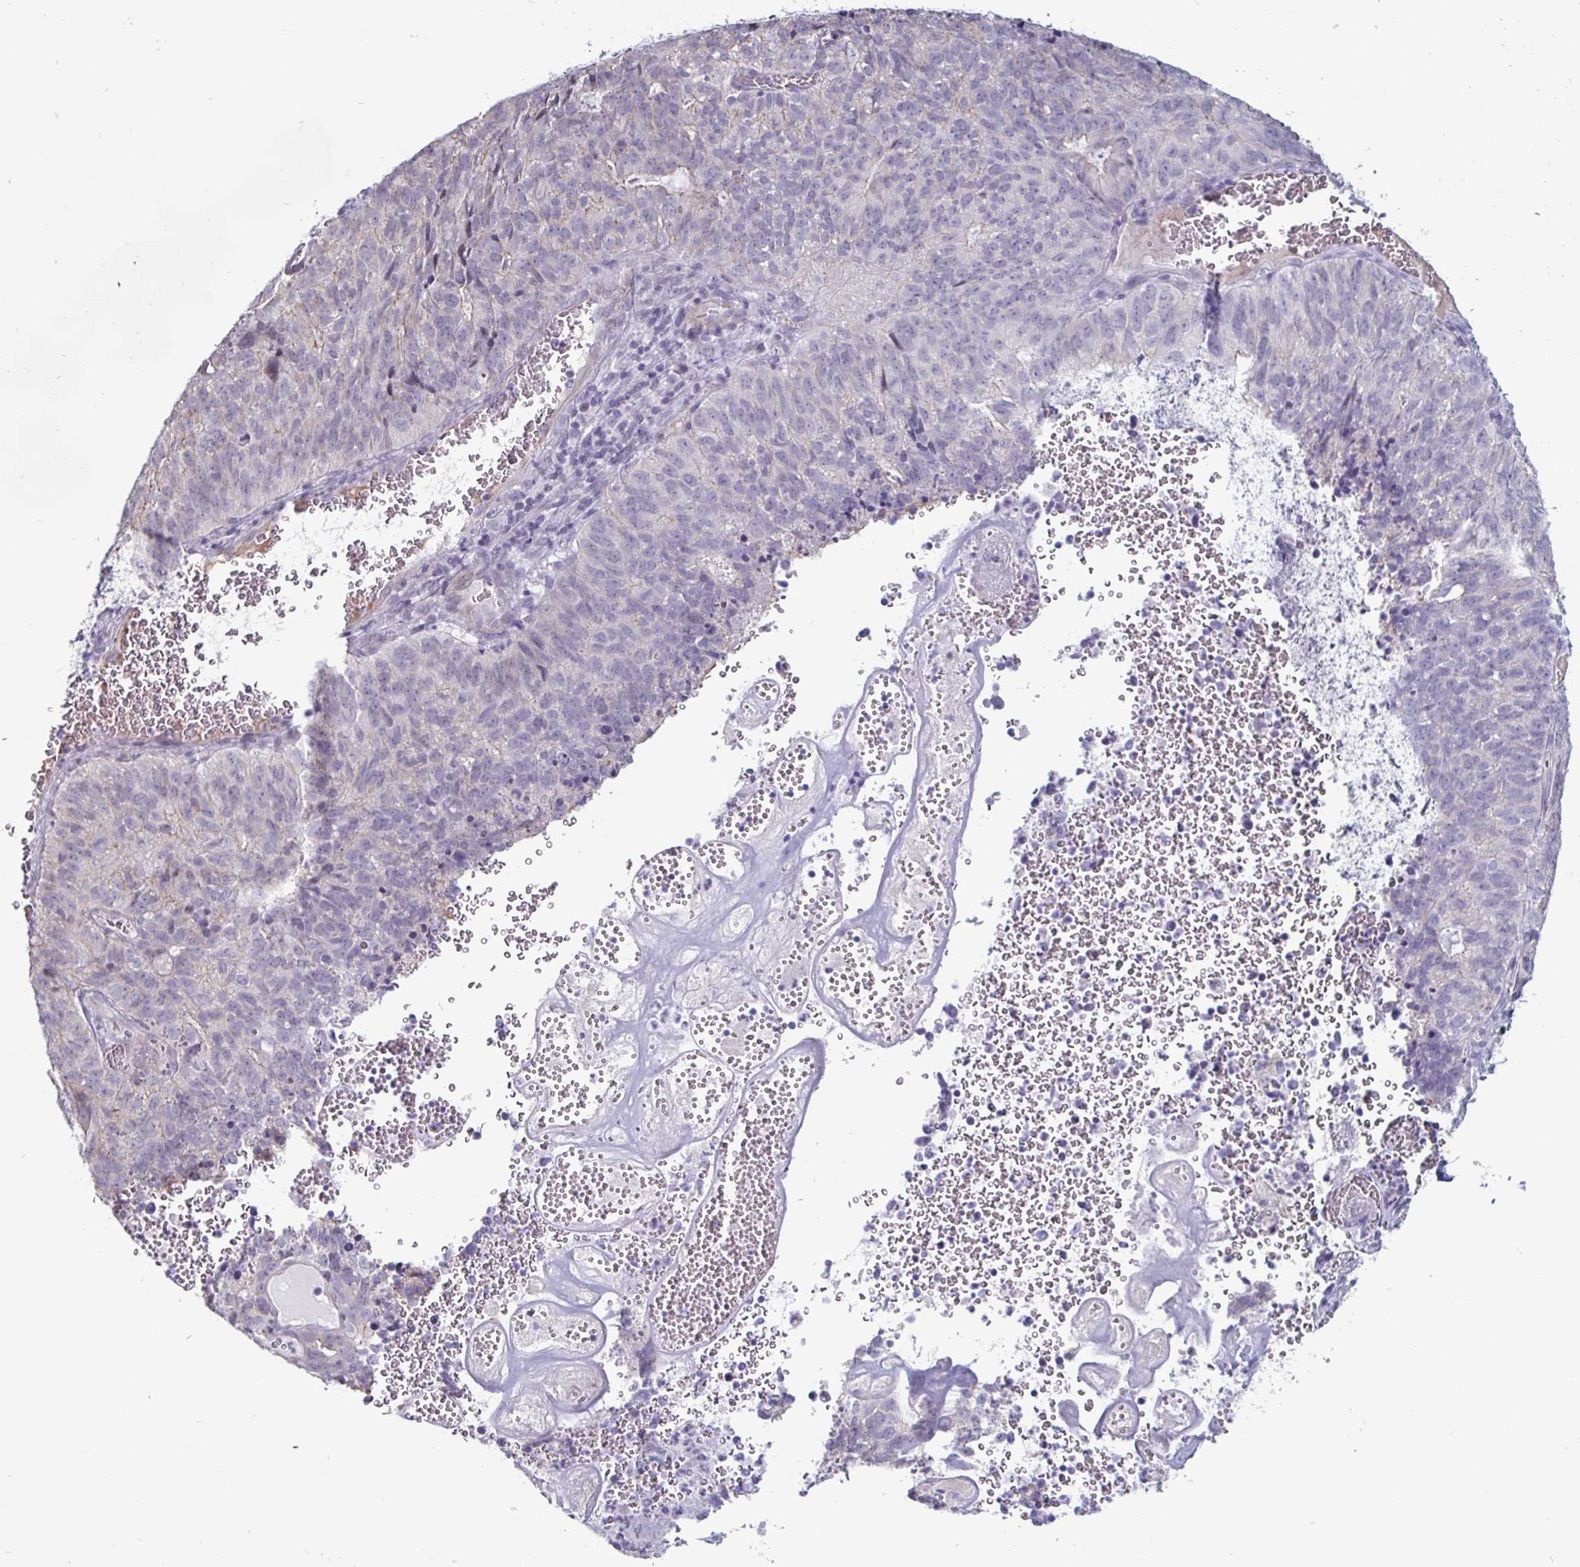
{"staining": {"intensity": "negative", "quantity": "none", "location": "none"}, "tissue": "cervical cancer", "cell_type": "Tumor cells", "image_type": "cancer", "snomed": [{"axis": "morphology", "description": "Adenocarcinoma, NOS"}, {"axis": "topography", "description": "Cervix"}], "caption": "Immunohistochemistry (IHC) of cervical cancer (adenocarcinoma) reveals no expression in tumor cells.", "gene": "OOSP2", "patient": {"sex": "female", "age": 38}}